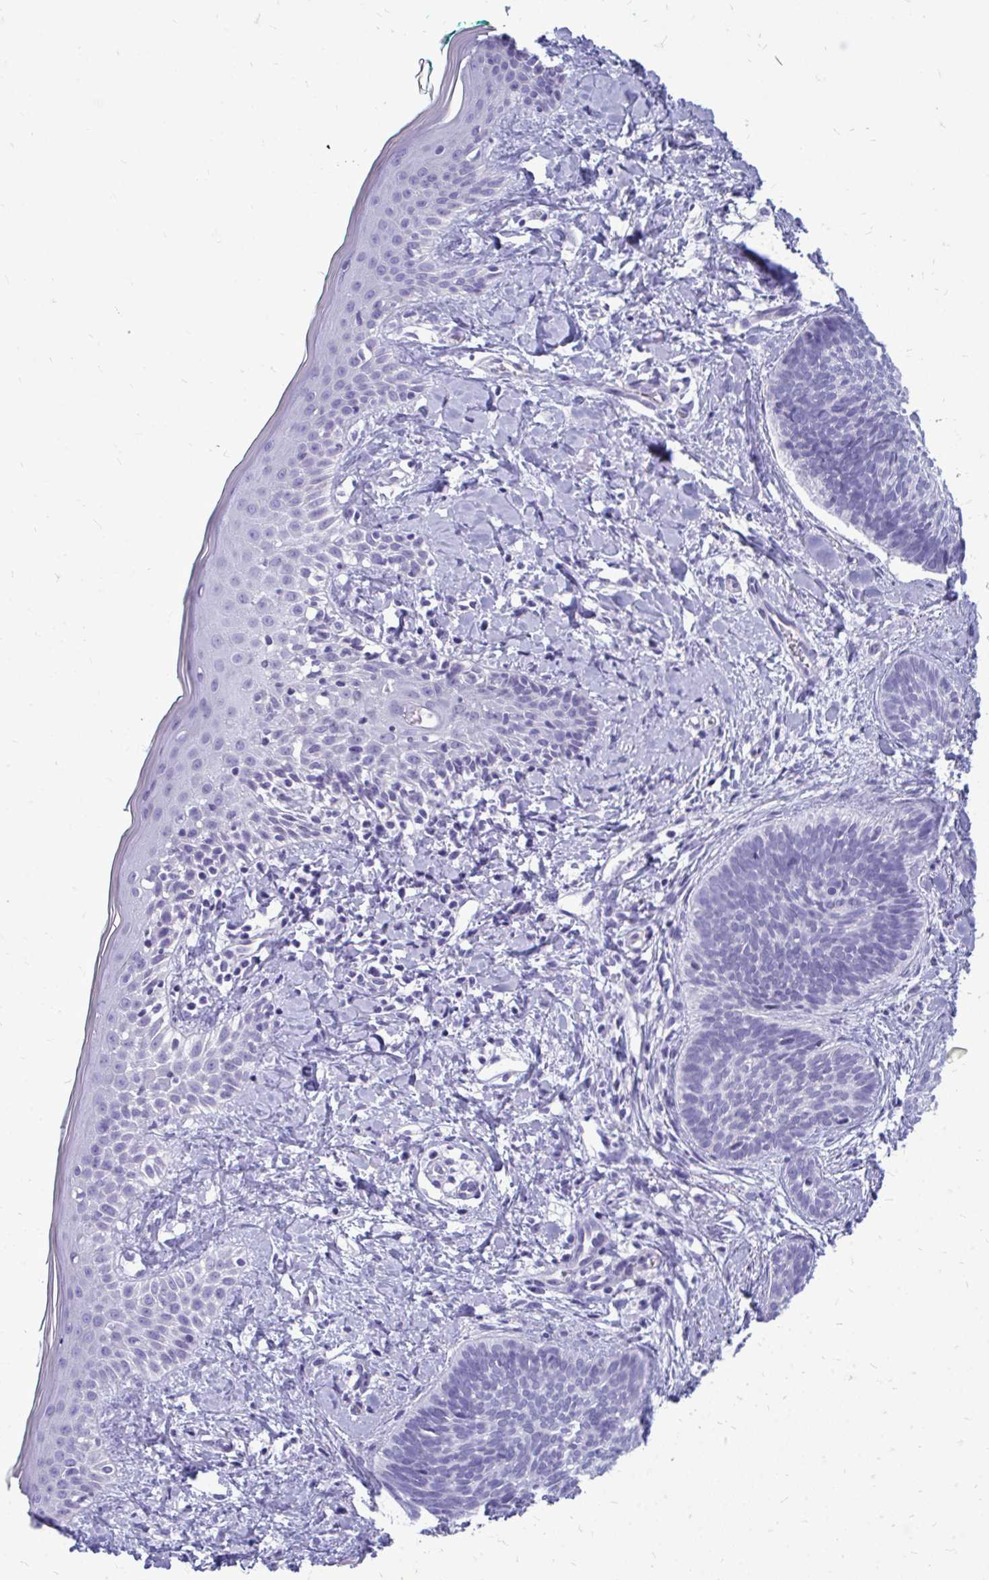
{"staining": {"intensity": "negative", "quantity": "none", "location": "none"}, "tissue": "skin cancer", "cell_type": "Tumor cells", "image_type": "cancer", "snomed": [{"axis": "morphology", "description": "Basal cell carcinoma"}, {"axis": "topography", "description": "Skin"}], "caption": "The photomicrograph exhibits no staining of tumor cells in skin cancer.", "gene": "FABP3", "patient": {"sex": "female", "age": 81}}